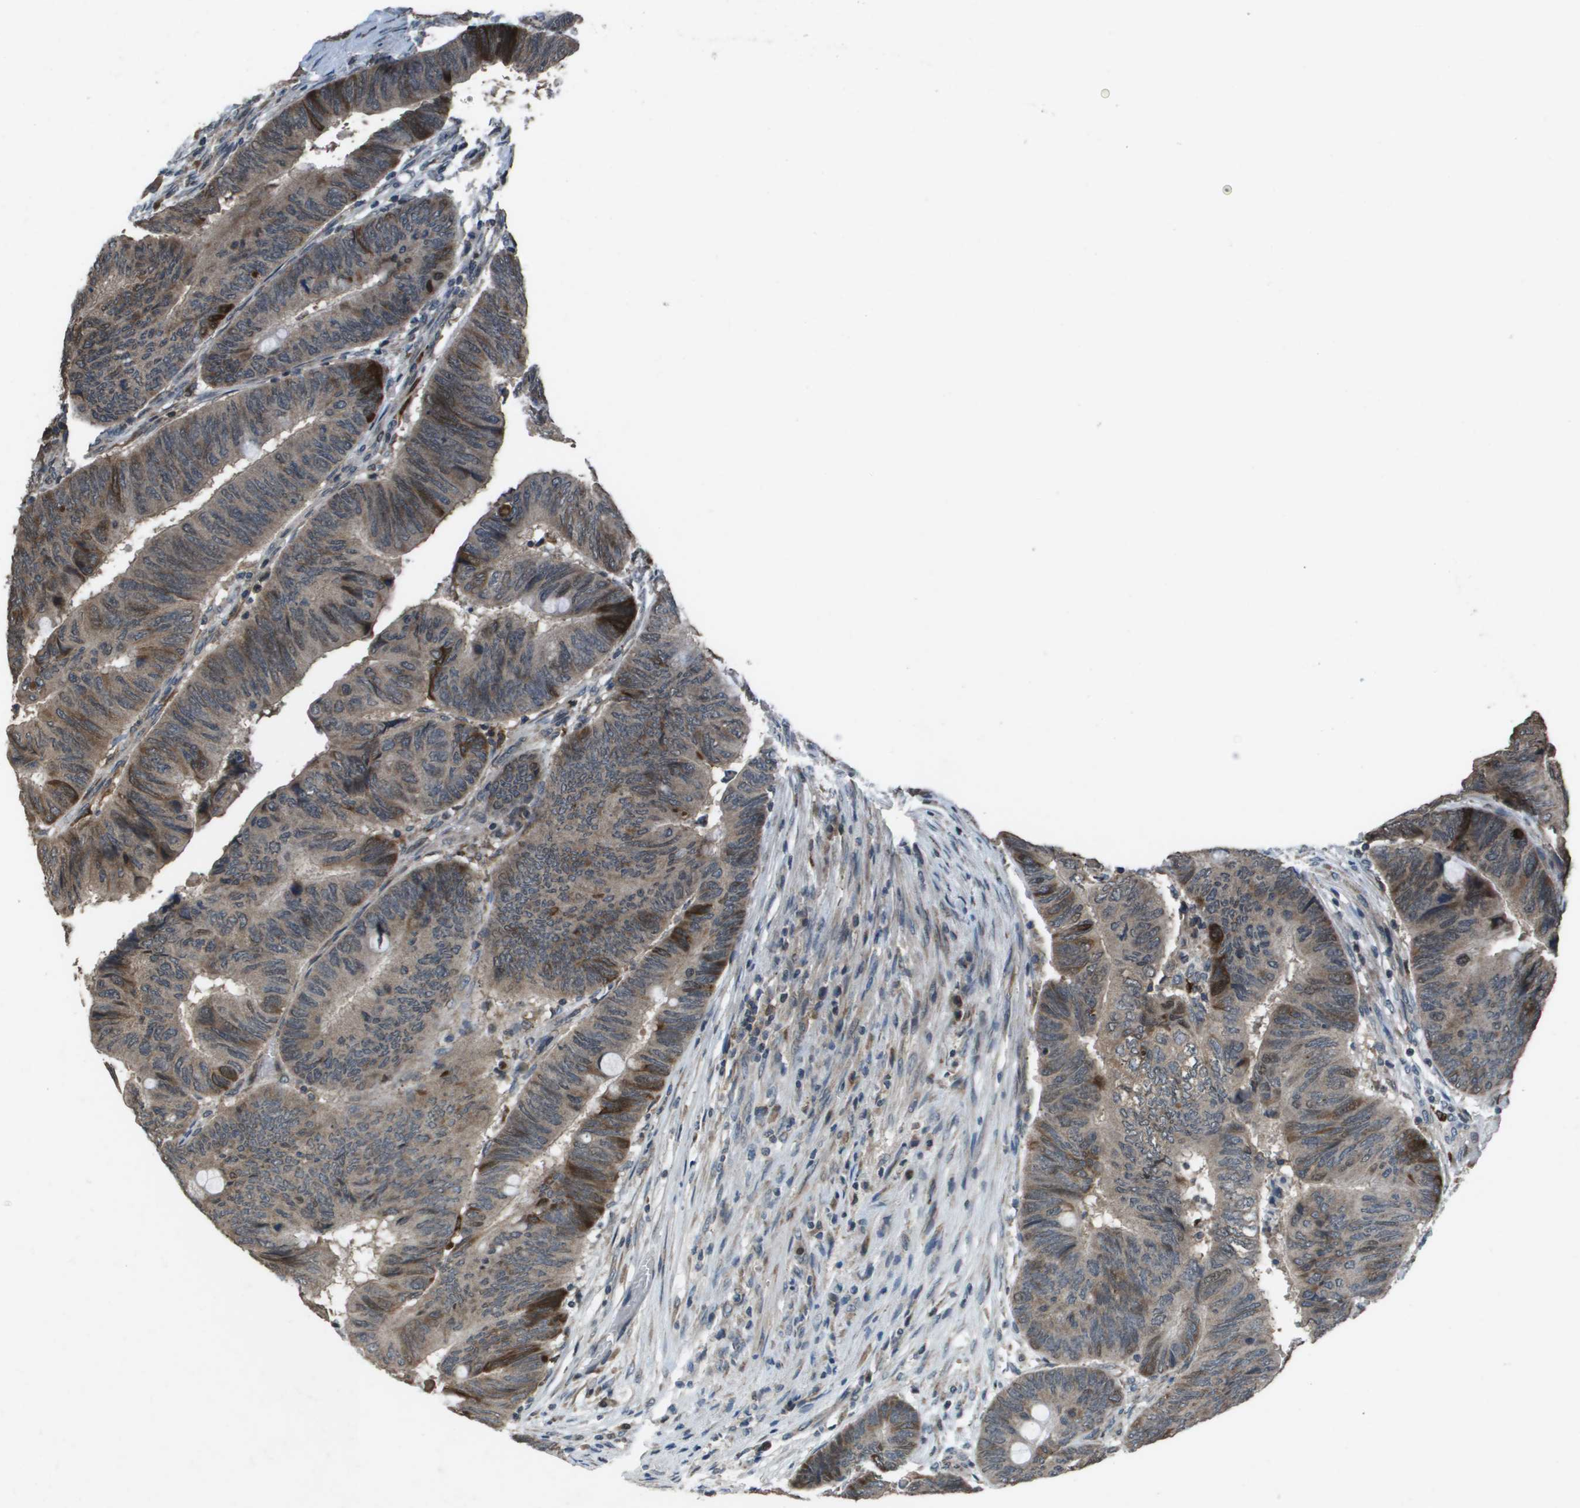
{"staining": {"intensity": "moderate", "quantity": "<25%", "location": "cytoplasmic/membranous"}, "tissue": "colorectal cancer", "cell_type": "Tumor cells", "image_type": "cancer", "snomed": [{"axis": "morphology", "description": "Normal tissue, NOS"}, {"axis": "morphology", "description": "Adenocarcinoma, NOS"}, {"axis": "topography", "description": "Rectum"}, {"axis": "topography", "description": "Peripheral nerve tissue"}], "caption": "Colorectal cancer tissue shows moderate cytoplasmic/membranous expression in approximately <25% of tumor cells", "gene": "GOSR2", "patient": {"sex": "male", "age": 92}}